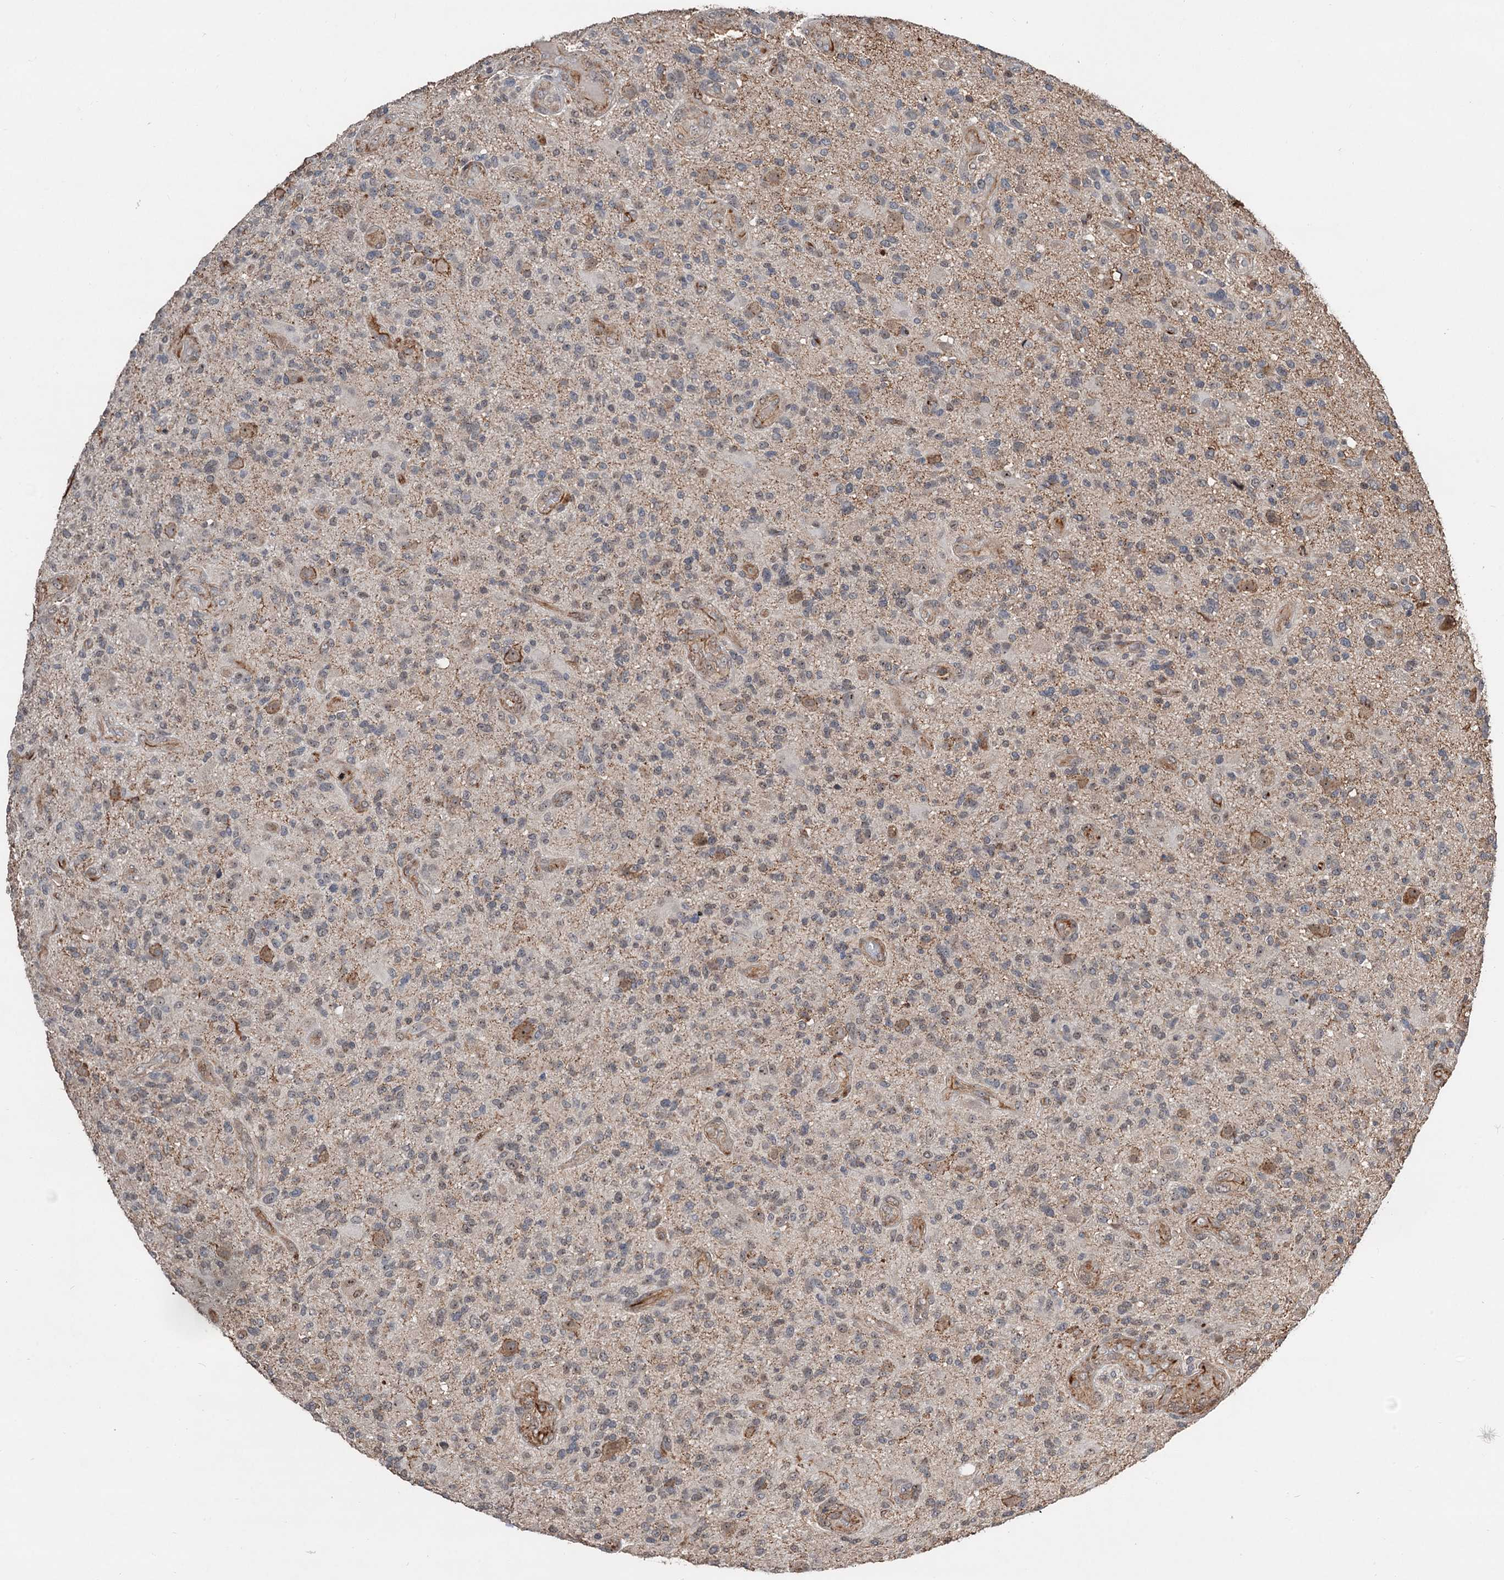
{"staining": {"intensity": "negative", "quantity": "none", "location": "none"}, "tissue": "glioma", "cell_type": "Tumor cells", "image_type": "cancer", "snomed": [{"axis": "morphology", "description": "Glioma, malignant, High grade"}, {"axis": "topography", "description": "Brain"}], "caption": "Tumor cells show no significant protein staining in glioma. (DAB (3,3'-diaminobenzidine) immunohistochemistry (IHC), high magnification).", "gene": "TMA16", "patient": {"sex": "male", "age": 47}}